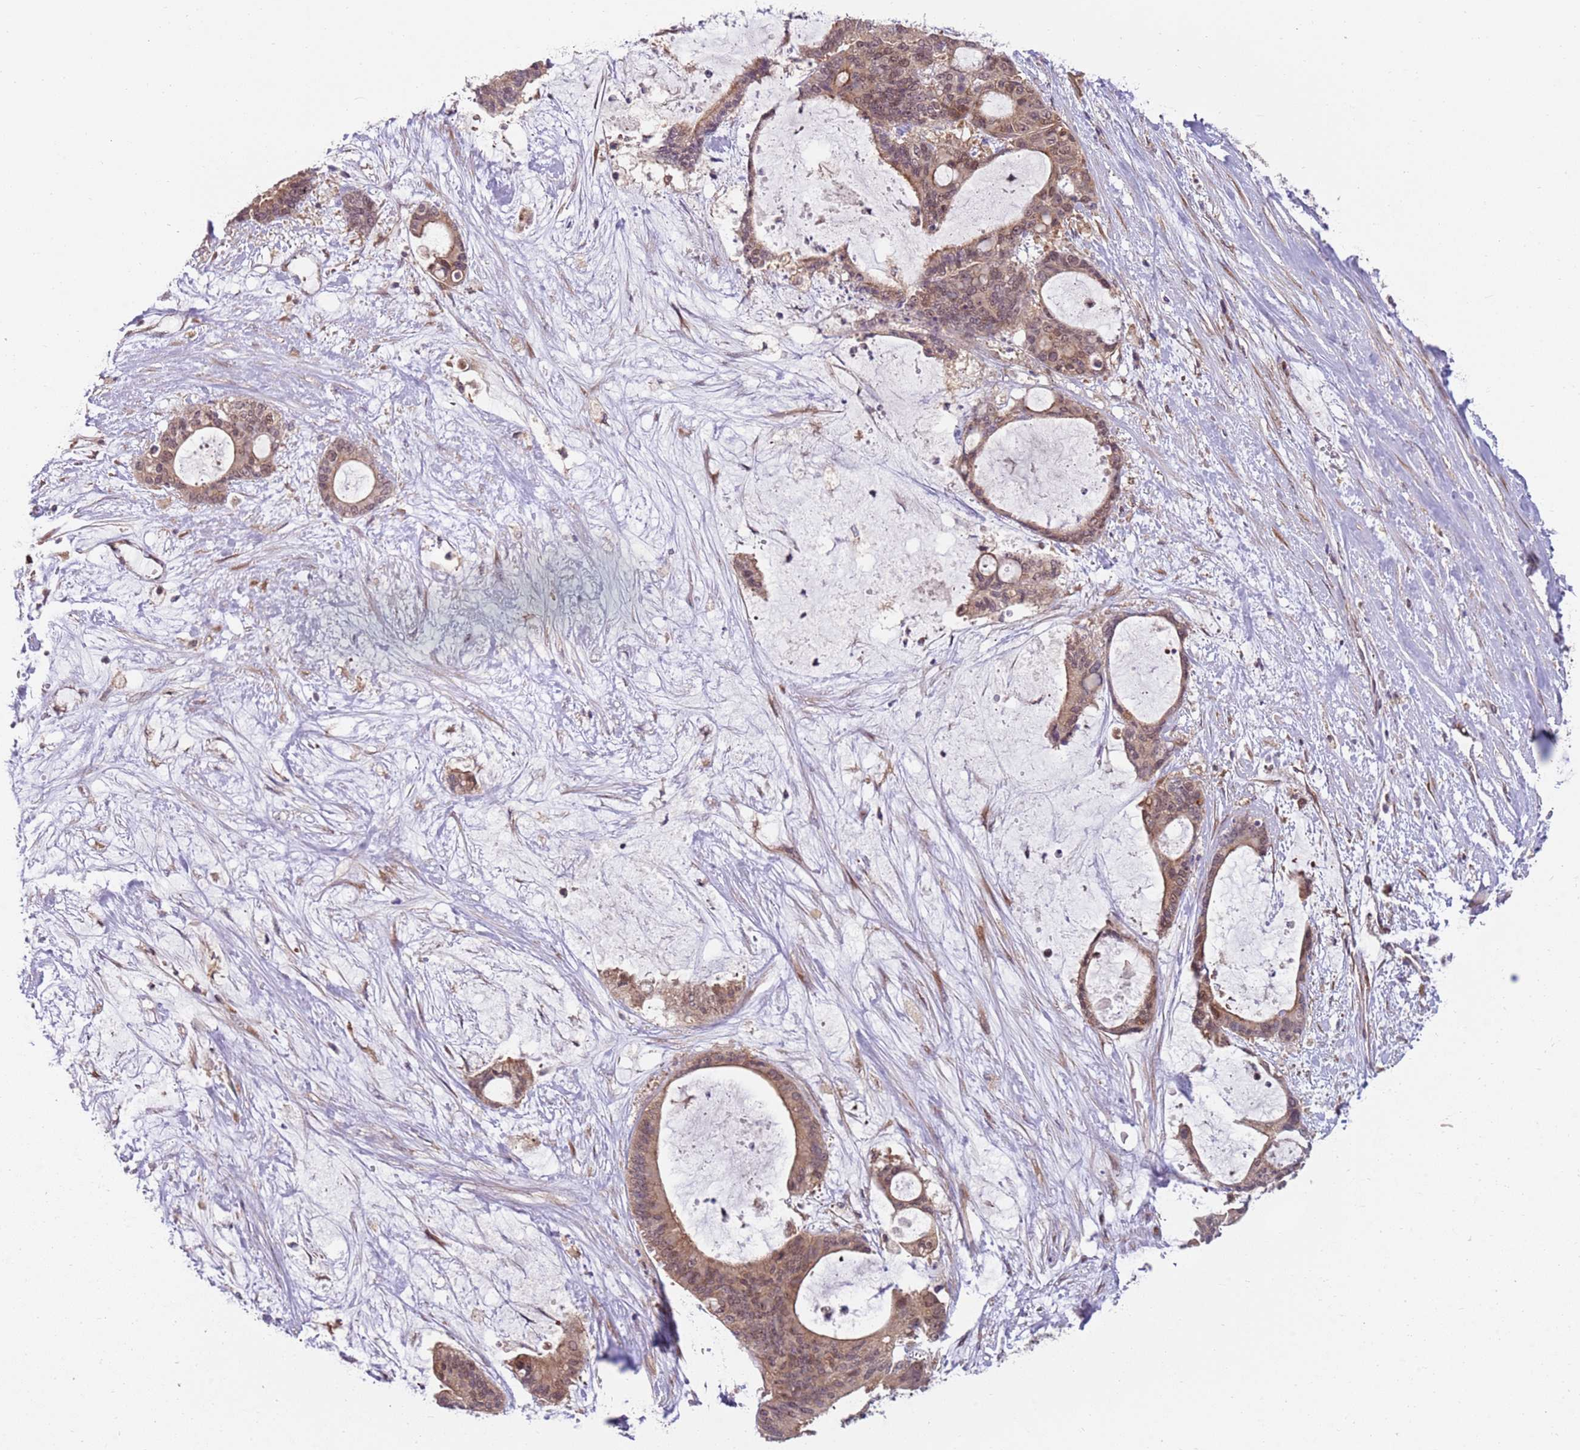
{"staining": {"intensity": "weak", "quantity": ">75%", "location": "cytoplasmic/membranous,nuclear"}, "tissue": "liver cancer", "cell_type": "Tumor cells", "image_type": "cancer", "snomed": [{"axis": "morphology", "description": "Normal tissue, NOS"}, {"axis": "morphology", "description": "Cholangiocarcinoma"}, {"axis": "topography", "description": "Liver"}, {"axis": "topography", "description": "Peripheral nerve tissue"}], "caption": "A low amount of weak cytoplasmic/membranous and nuclear staining is identified in approximately >75% of tumor cells in liver cholangiocarcinoma tissue.", "gene": "GGA1", "patient": {"sex": "female", "age": 73}}